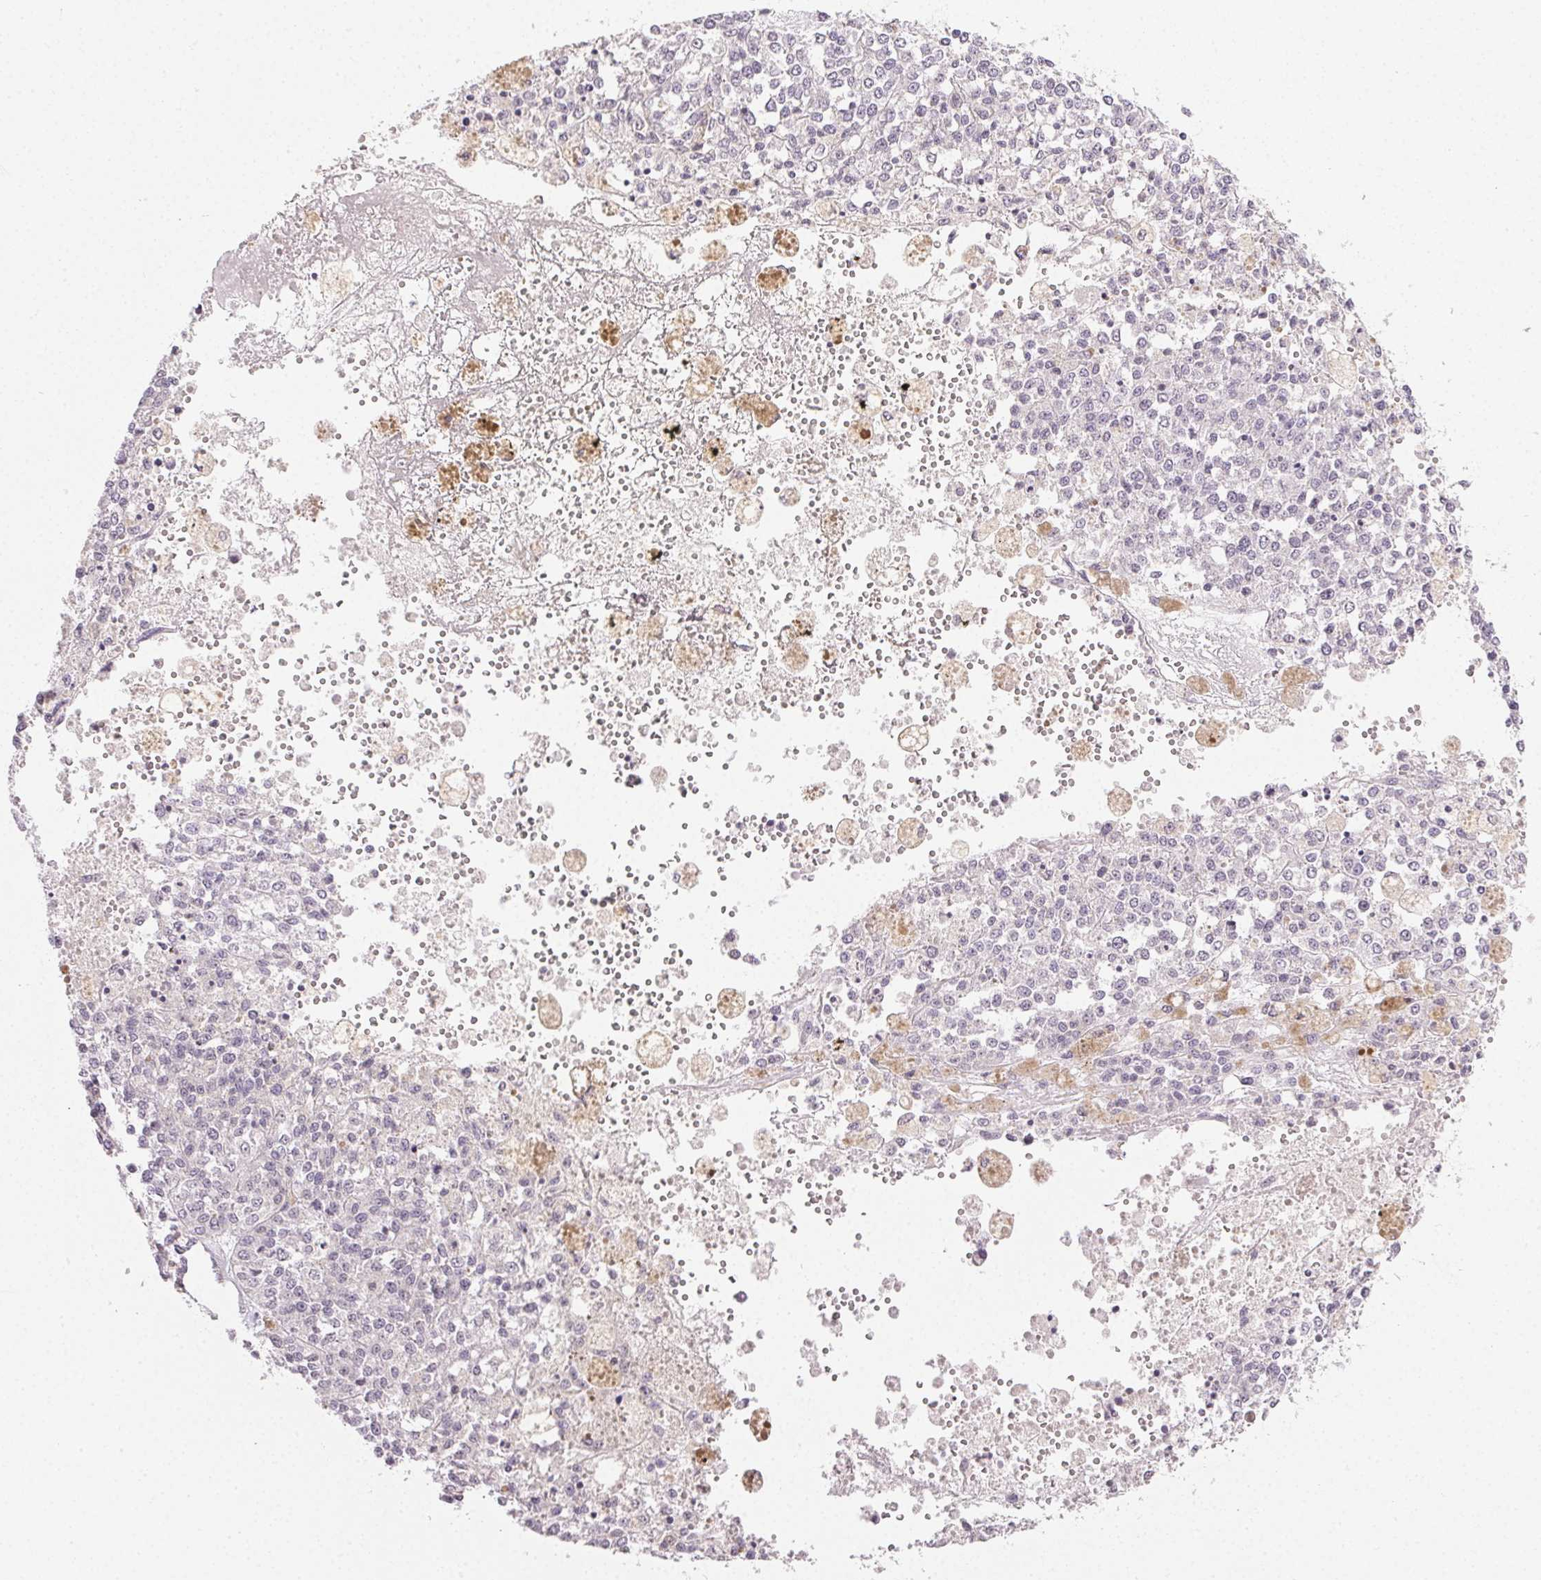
{"staining": {"intensity": "negative", "quantity": "none", "location": "none"}, "tissue": "melanoma", "cell_type": "Tumor cells", "image_type": "cancer", "snomed": [{"axis": "morphology", "description": "Malignant melanoma, Metastatic site"}, {"axis": "topography", "description": "Lymph node"}], "caption": "IHC image of neoplastic tissue: melanoma stained with DAB (3,3'-diaminobenzidine) demonstrates no significant protein positivity in tumor cells. (DAB (3,3'-diaminobenzidine) immunohistochemistry (IHC) visualized using brightfield microscopy, high magnification).", "gene": "PLCB1", "patient": {"sex": "female", "age": 64}}